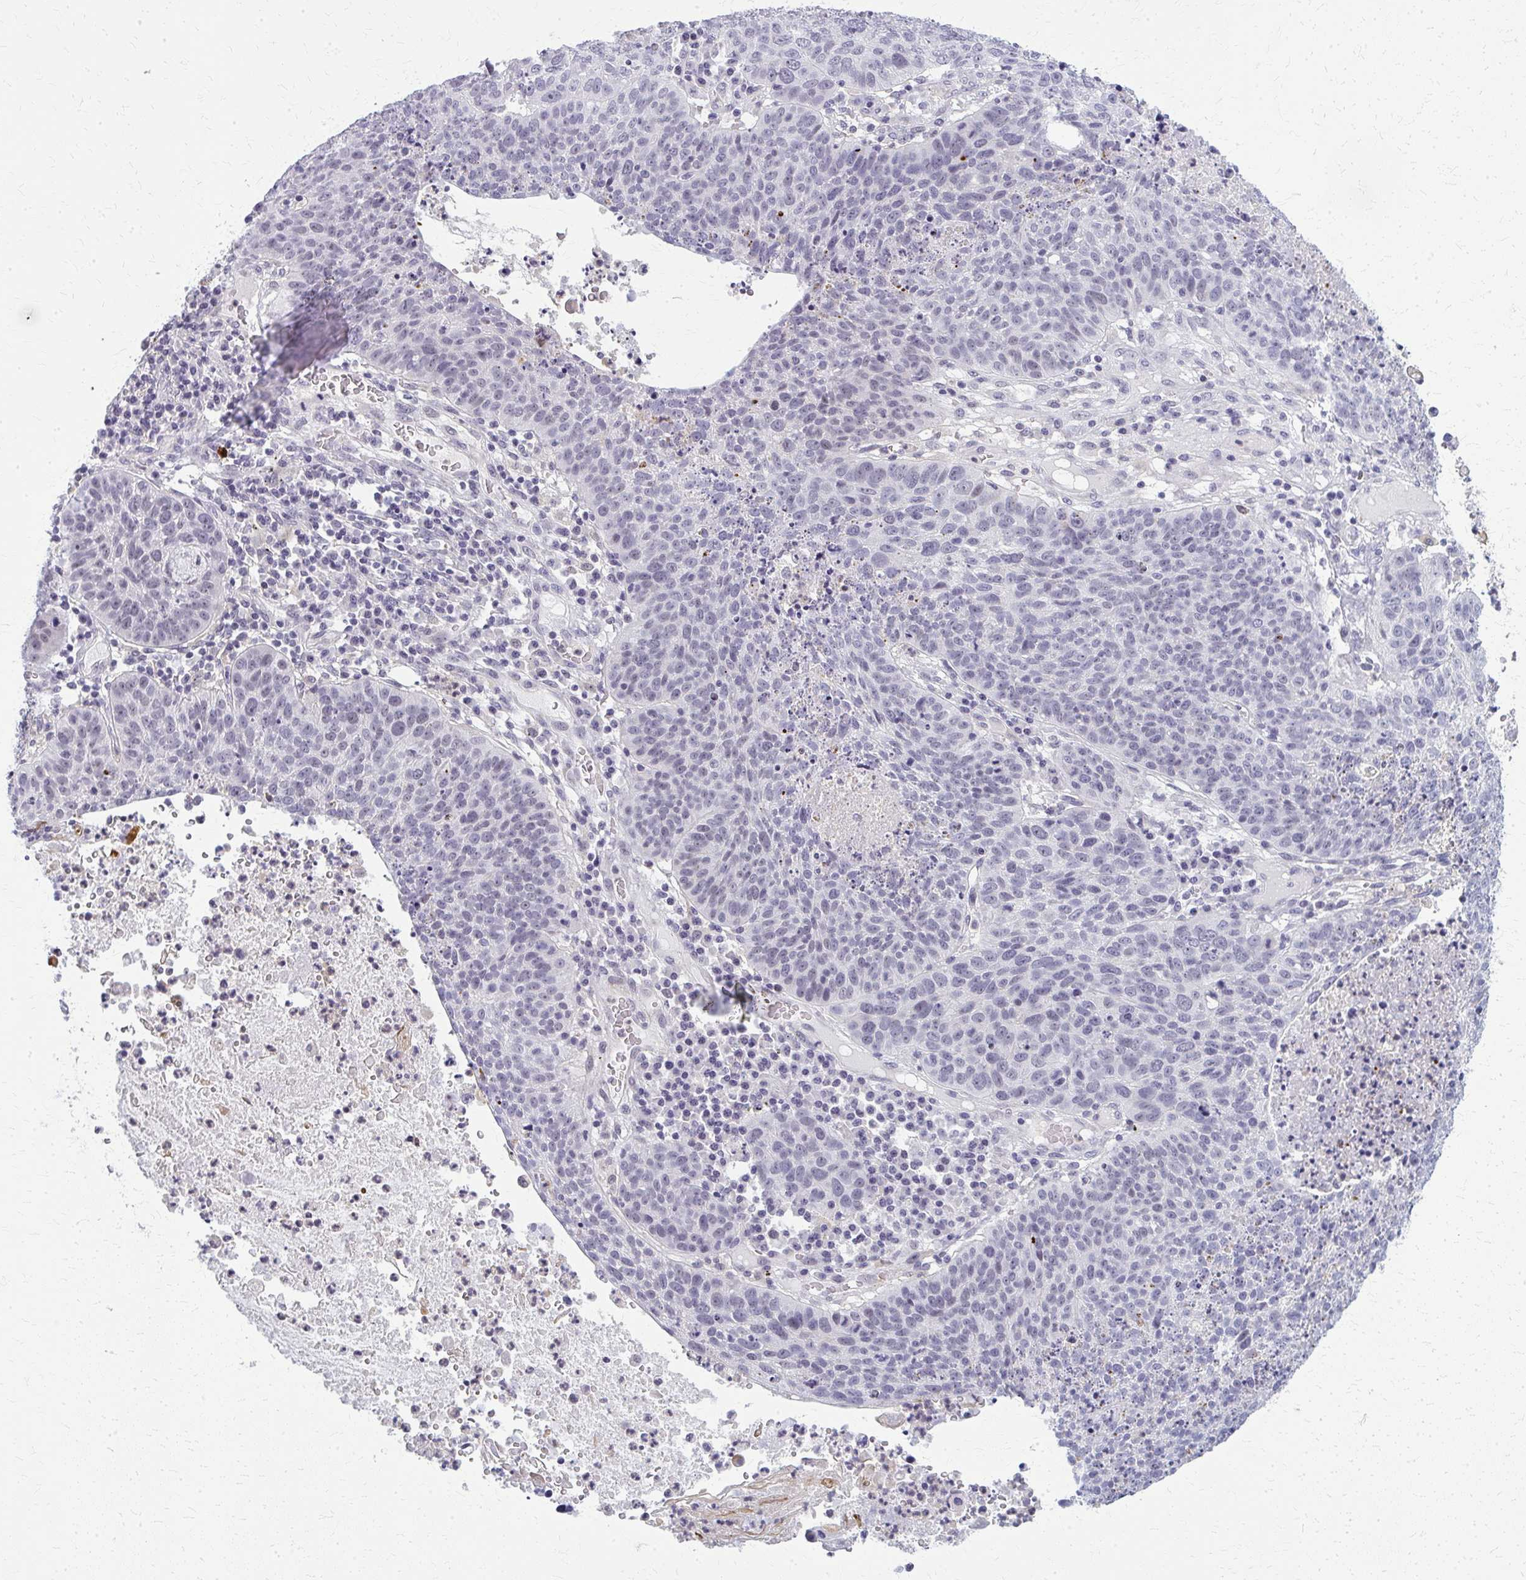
{"staining": {"intensity": "negative", "quantity": "none", "location": "none"}, "tissue": "lung cancer", "cell_type": "Tumor cells", "image_type": "cancer", "snomed": [{"axis": "morphology", "description": "Squamous cell carcinoma, NOS"}, {"axis": "topography", "description": "Lung"}], "caption": "The immunohistochemistry (IHC) photomicrograph has no significant staining in tumor cells of squamous cell carcinoma (lung) tissue.", "gene": "CASQ2", "patient": {"sex": "male", "age": 63}}